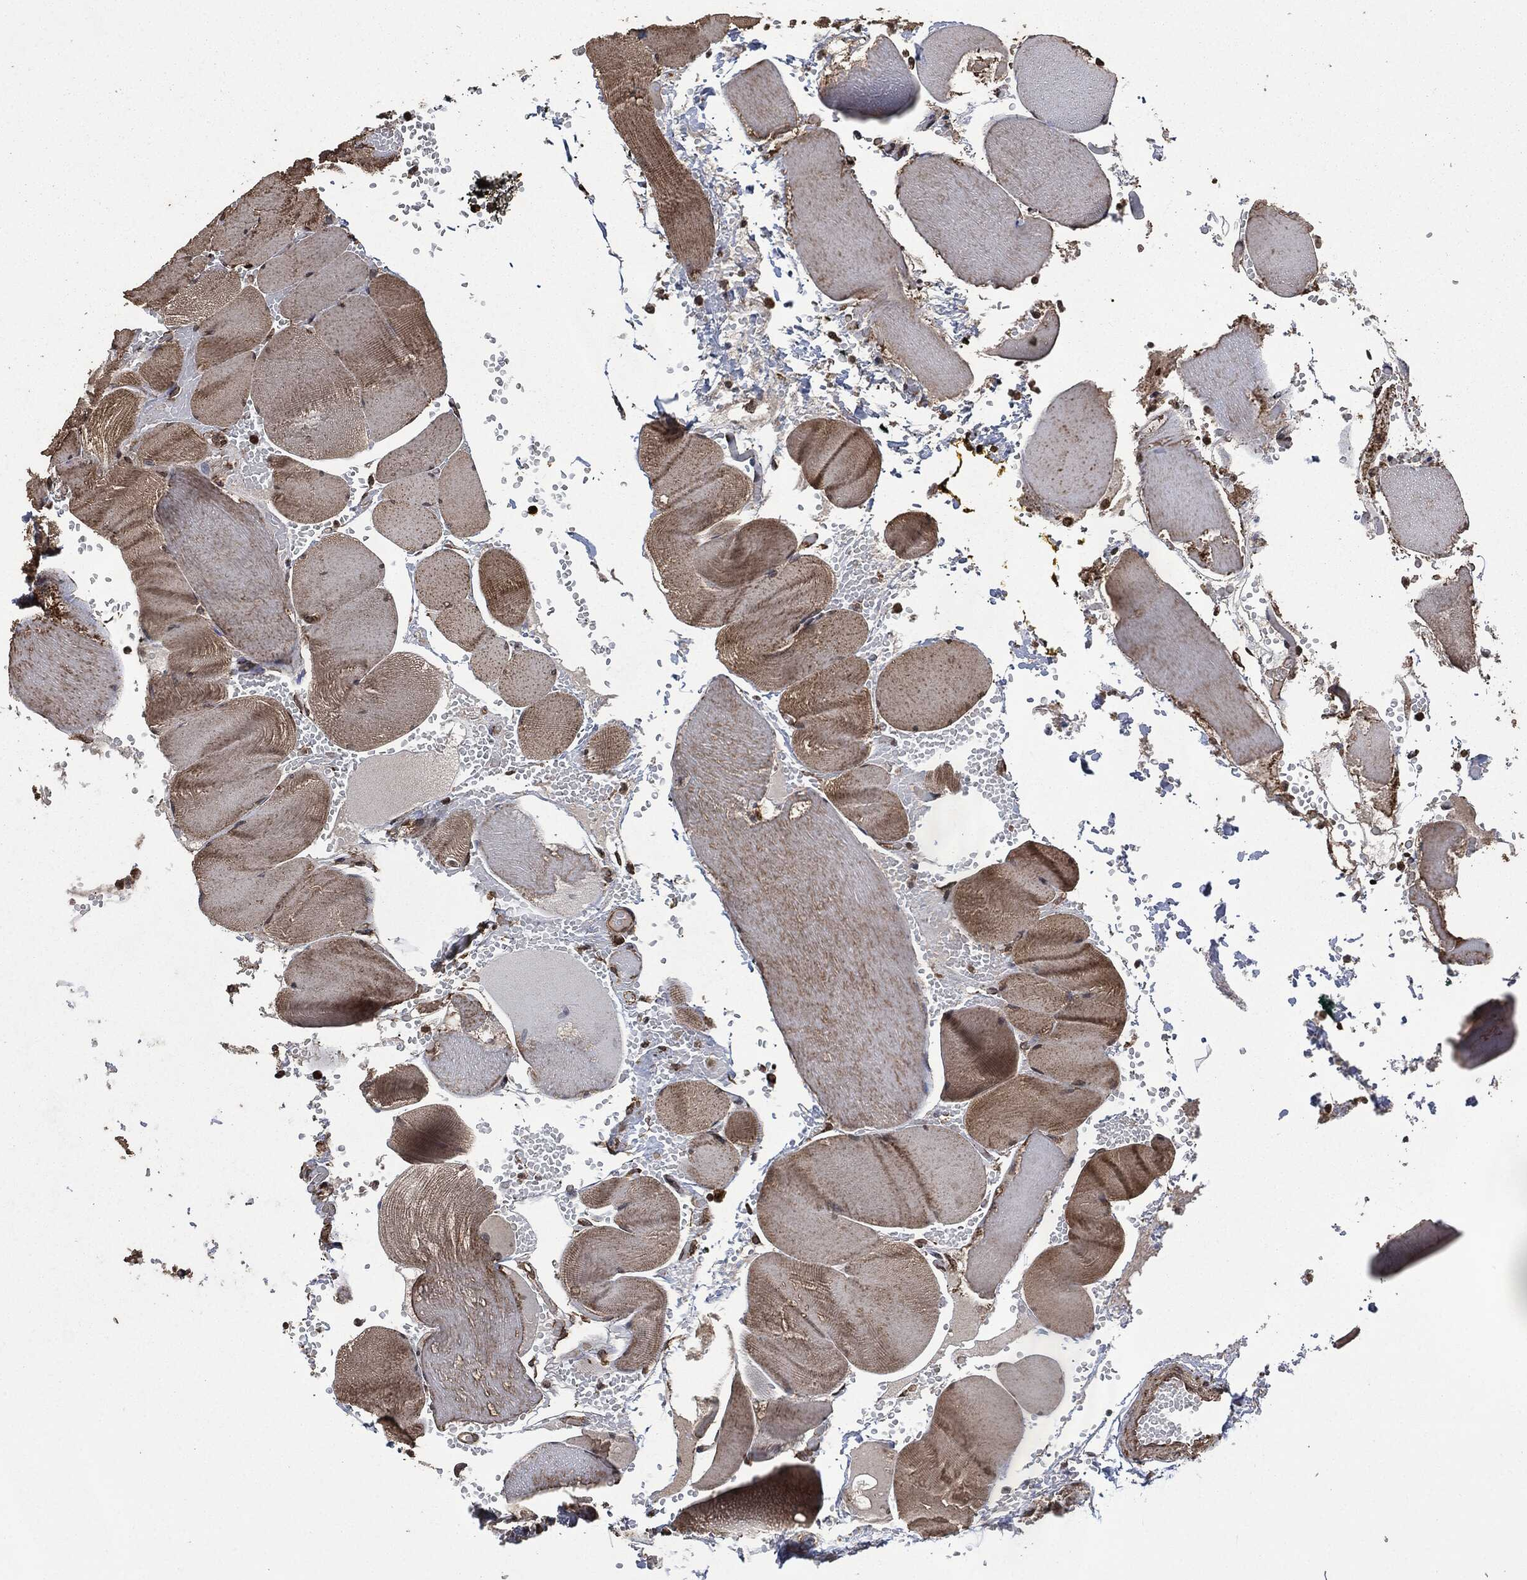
{"staining": {"intensity": "moderate", "quantity": "<25%", "location": "cytoplasmic/membranous"}, "tissue": "skeletal muscle", "cell_type": "Myocytes", "image_type": "normal", "snomed": [{"axis": "morphology", "description": "Normal tissue, NOS"}, {"axis": "topography", "description": "Skeletal muscle"}], "caption": "IHC image of benign skeletal muscle: skeletal muscle stained using immunohistochemistry demonstrates low levels of moderate protein expression localized specifically in the cytoplasmic/membranous of myocytes, appearing as a cytoplasmic/membranous brown color.", "gene": "LIG3", "patient": {"sex": "male", "age": 56}}